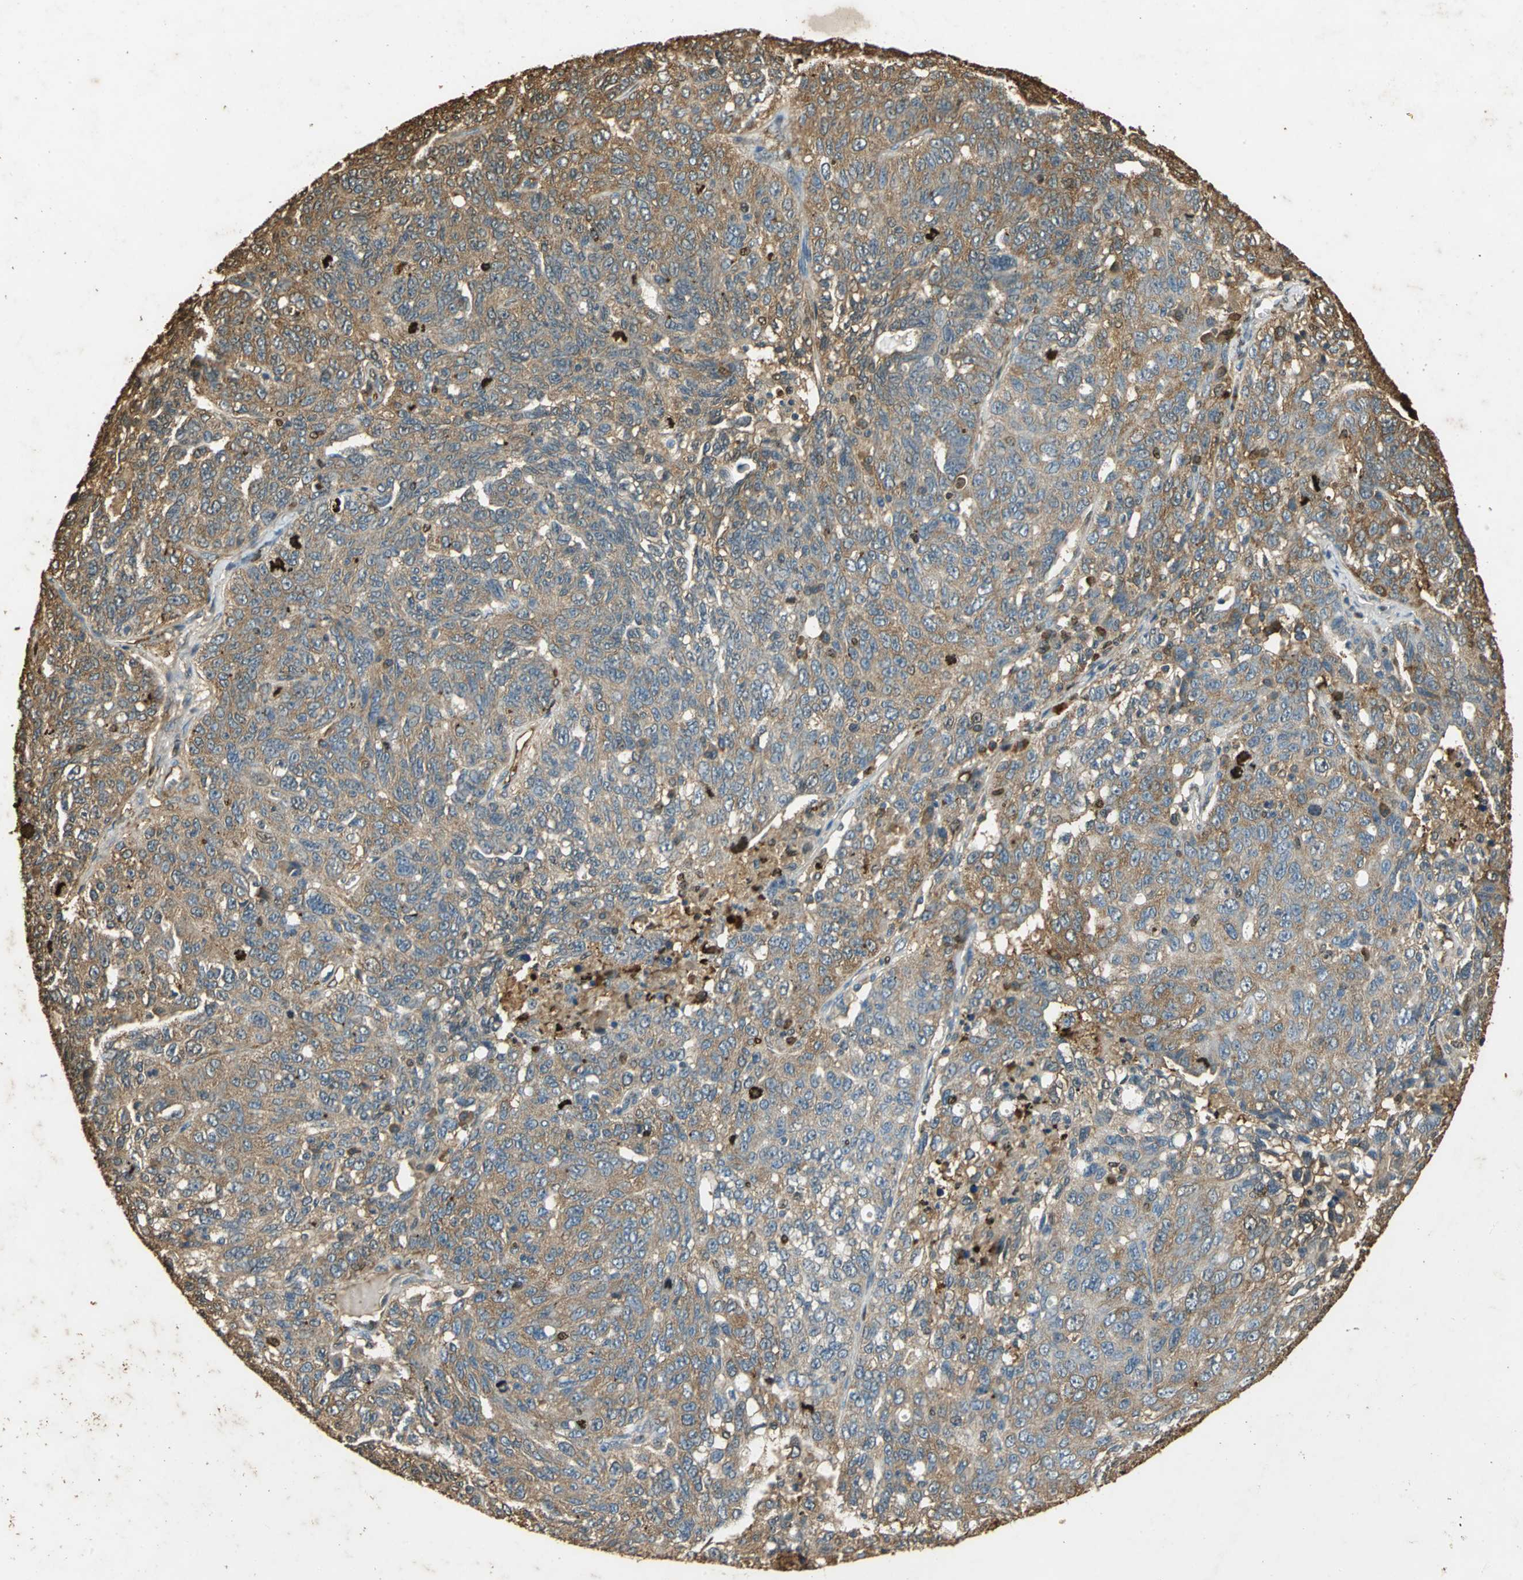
{"staining": {"intensity": "moderate", "quantity": ">75%", "location": "cytoplasmic/membranous"}, "tissue": "ovarian cancer", "cell_type": "Tumor cells", "image_type": "cancer", "snomed": [{"axis": "morphology", "description": "Cystadenocarcinoma, serous, NOS"}, {"axis": "topography", "description": "Ovary"}], "caption": "A histopathology image of ovarian cancer stained for a protein shows moderate cytoplasmic/membranous brown staining in tumor cells. The protein is shown in brown color, while the nuclei are stained blue.", "gene": "GAPDH", "patient": {"sex": "female", "age": 71}}